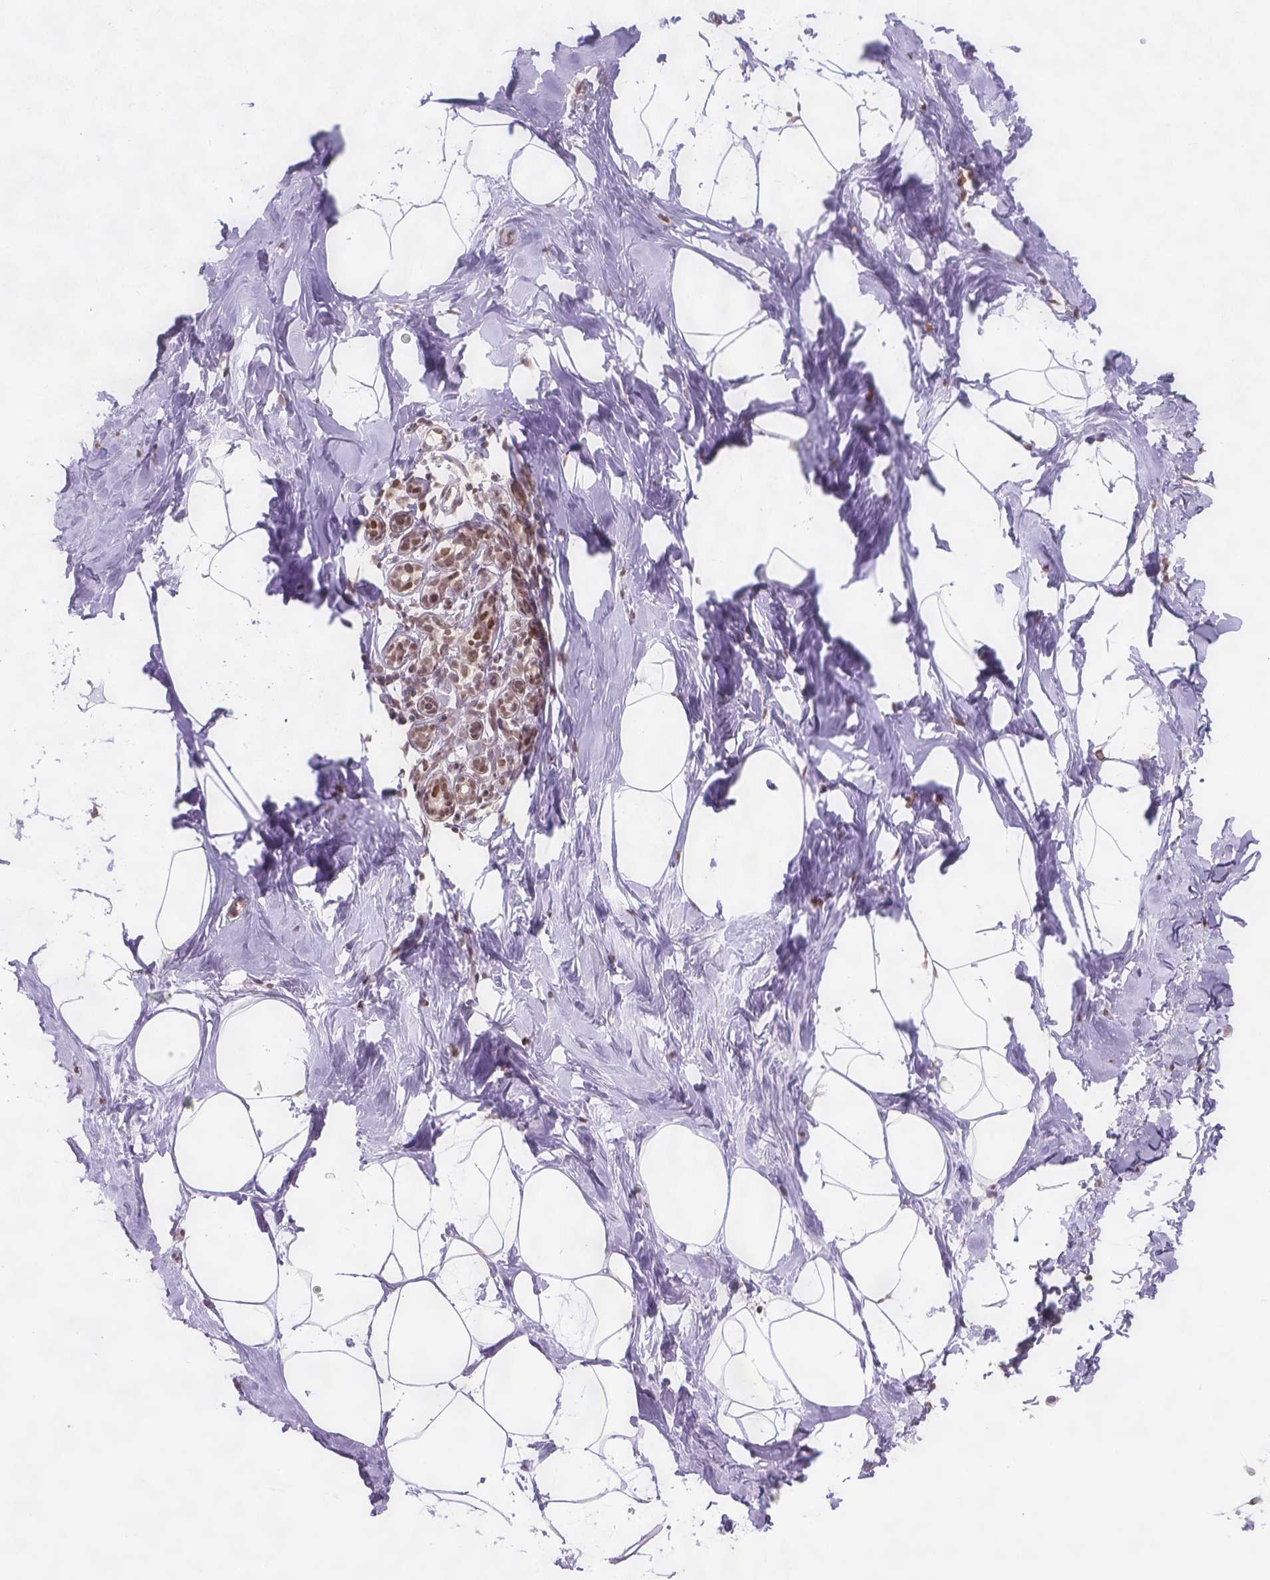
{"staining": {"intensity": "moderate", "quantity": ">75%", "location": "nuclear"}, "tissue": "breast", "cell_type": "Adipocytes", "image_type": "normal", "snomed": [{"axis": "morphology", "description": "Normal tissue, NOS"}, {"axis": "topography", "description": "Breast"}], "caption": "Breast stained with IHC shows moderate nuclear positivity in approximately >75% of adipocytes.", "gene": "FANCE", "patient": {"sex": "female", "age": 32}}